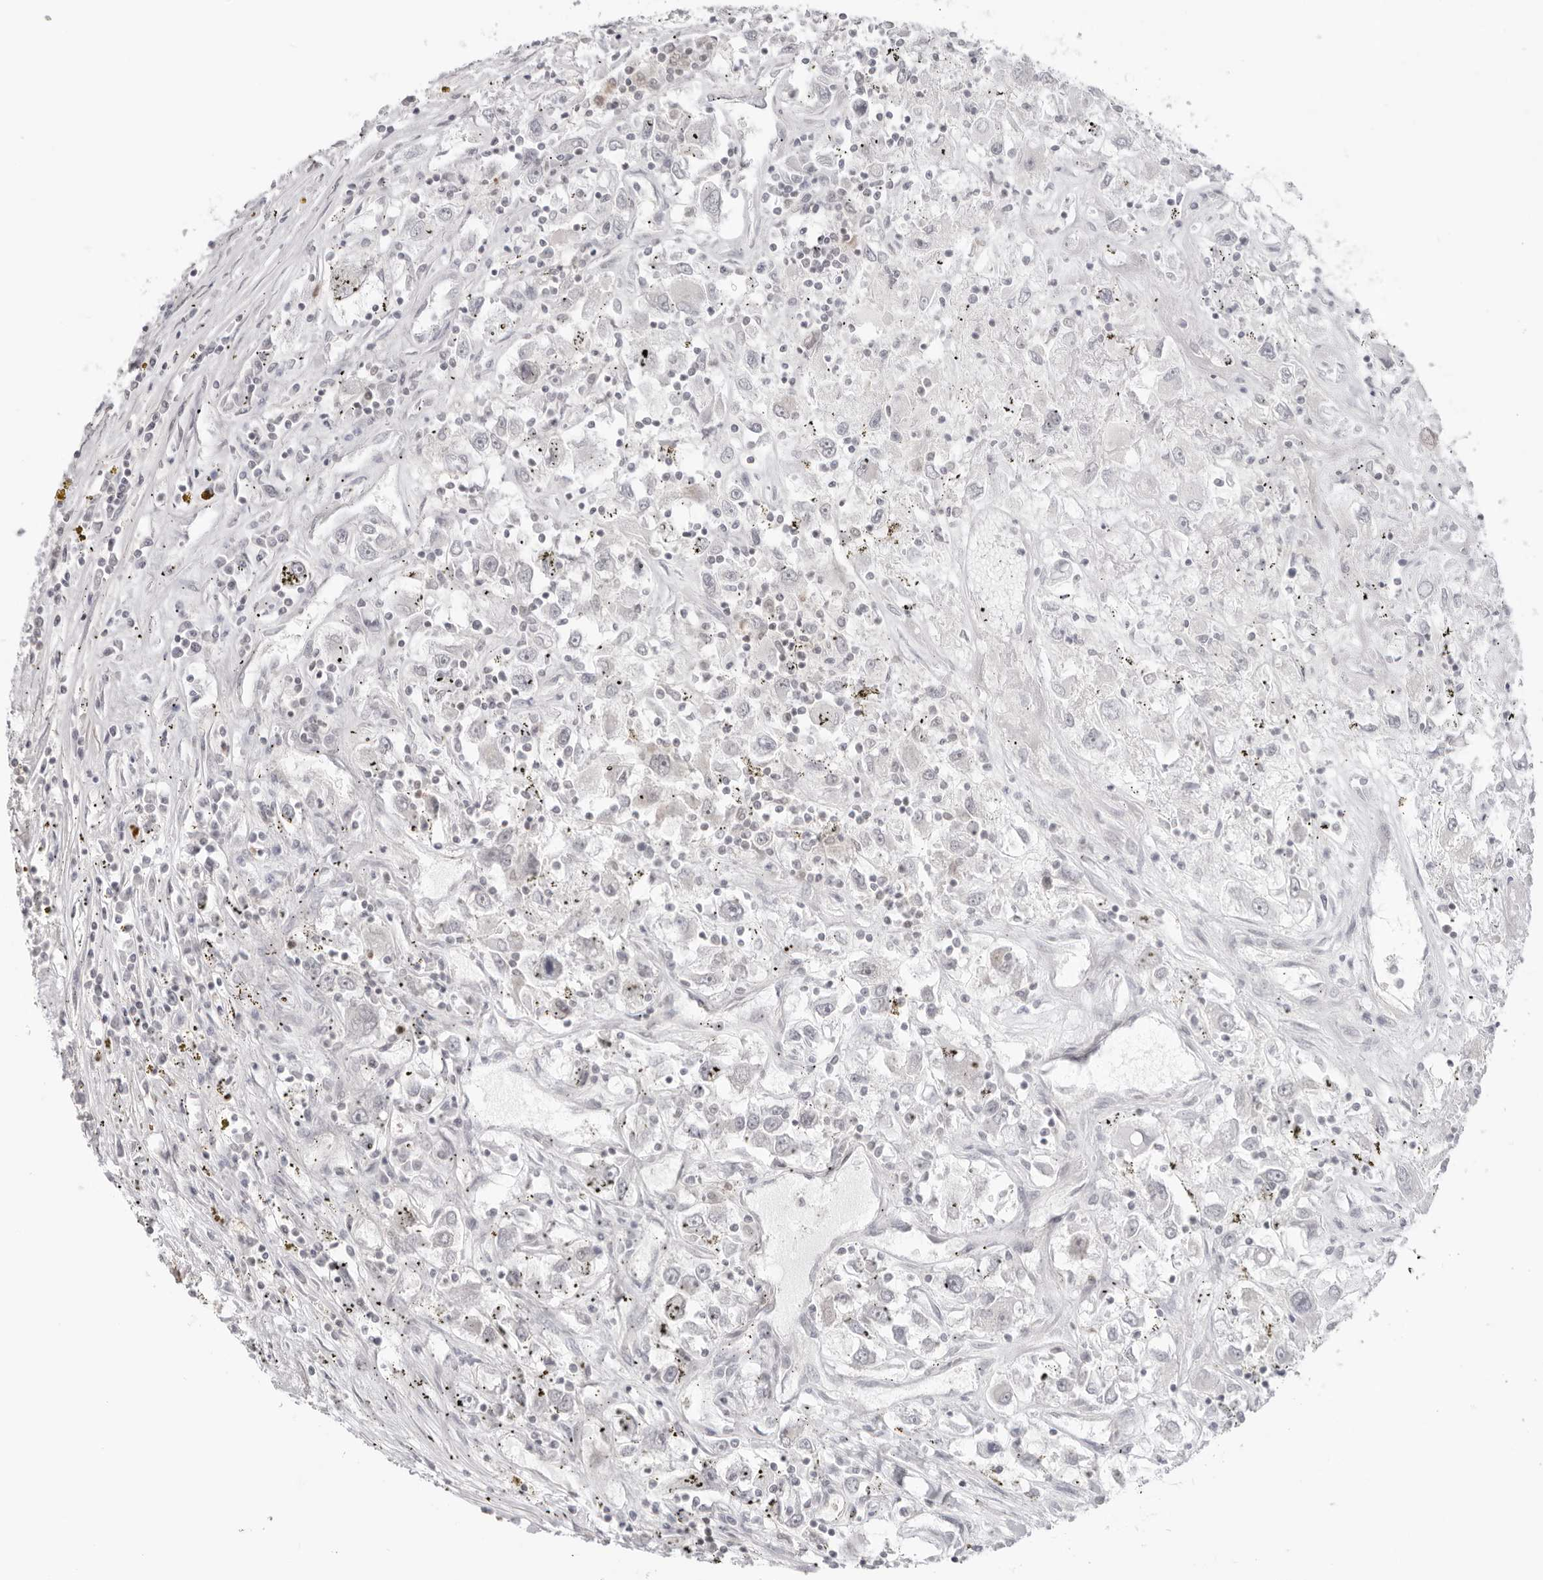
{"staining": {"intensity": "negative", "quantity": "none", "location": "none"}, "tissue": "renal cancer", "cell_type": "Tumor cells", "image_type": "cancer", "snomed": [{"axis": "morphology", "description": "Adenocarcinoma, NOS"}, {"axis": "topography", "description": "Kidney"}], "caption": "Tumor cells show no significant staining in renal cancer (adenocarcinoma).", "gene": "RNF146", "patient": {"sex": "female", "age": 52}}